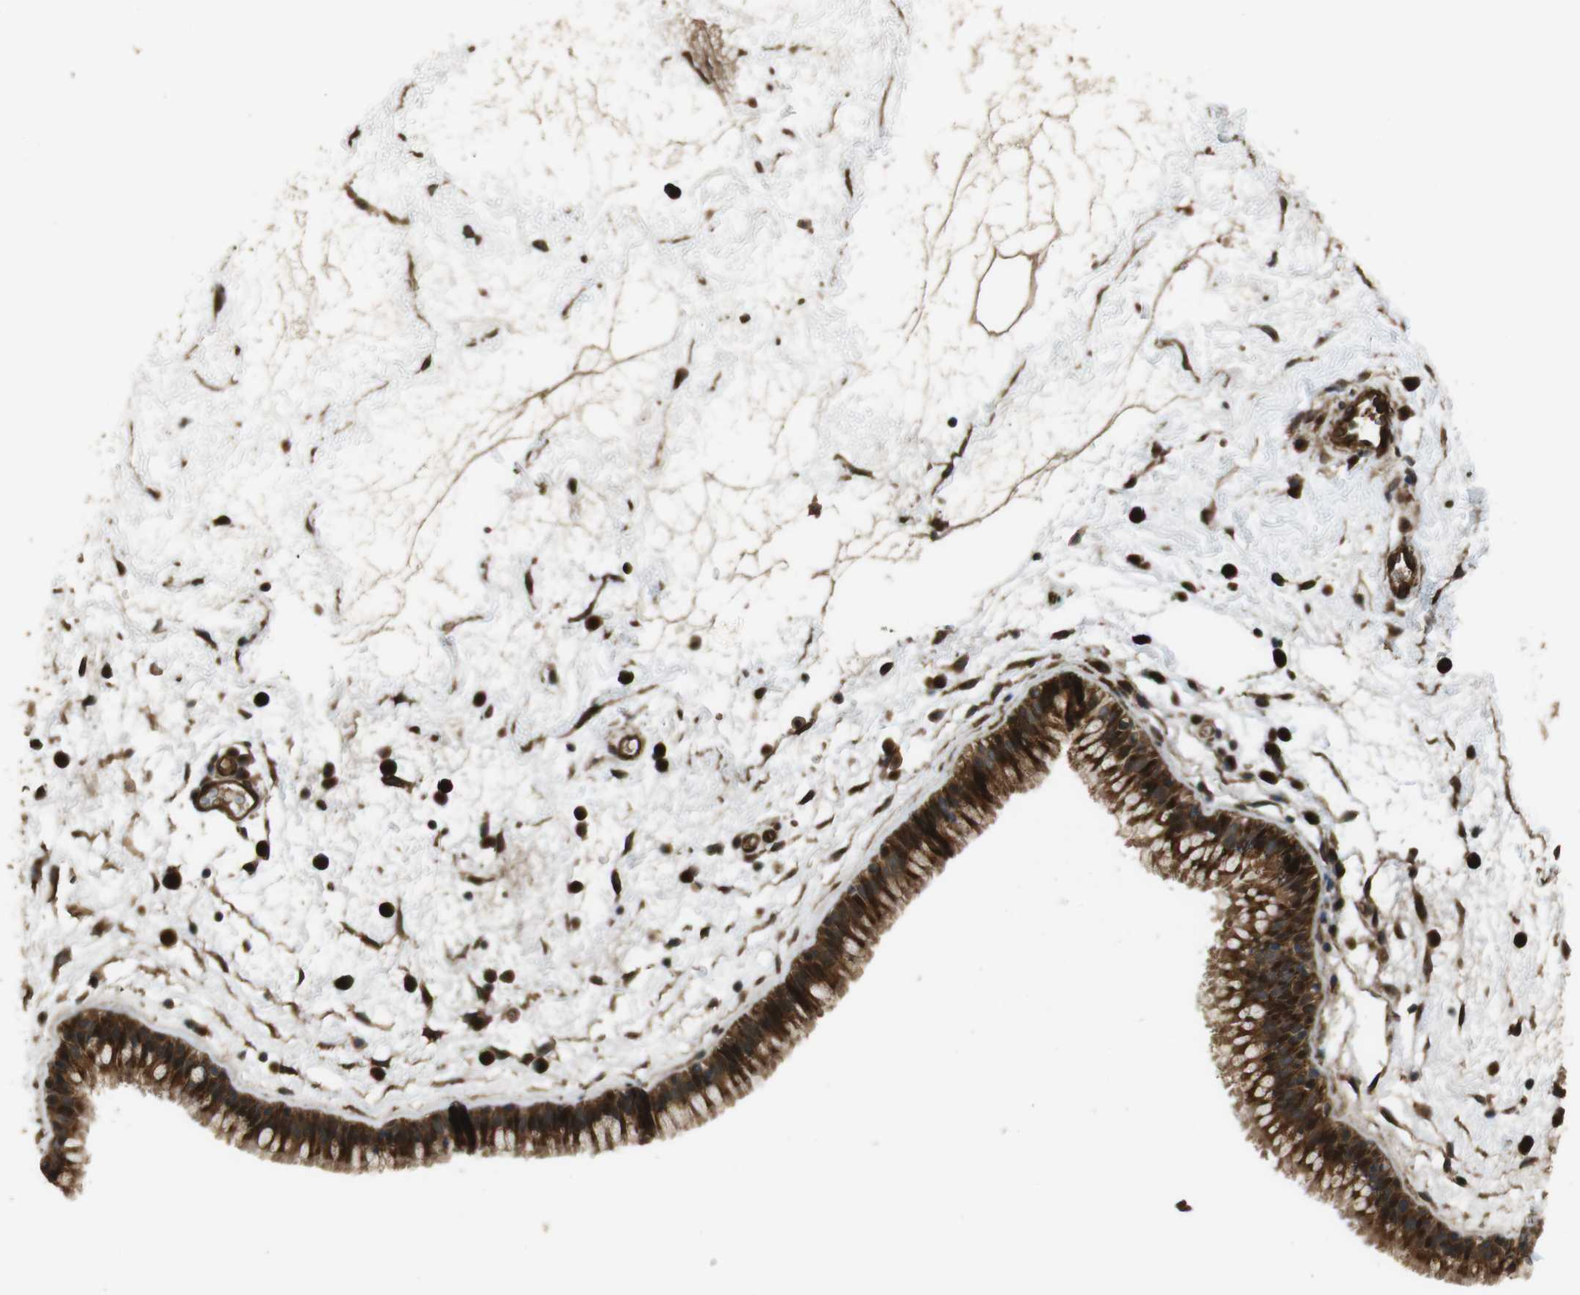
{"staining": {"intensity": "strong", "quantity": ">75%", "location": "cytoplasmic/membranous"}, "tissue": "nasopharynx", "cell_type": "Respiratory epithelial cells", "image_type": "normal", "snomed": [{"axis": "morphology", "description": "Normal tissue, NOS"}, {"axis": "morphology", "description": "Inflammation, NOS"}, {"axis": "topography", "description": "Nasopharynx"}], "caption": "Protein staining of normal nasopharynx exhibits strong cytoplasmic/membranous expression in about >75% of respiratory epithelial cells. (DAB = brown stain, brightfield microscopy at high magnification).", "gene": "MSRB3", "patient": {"sex": "male", "age": 48}}